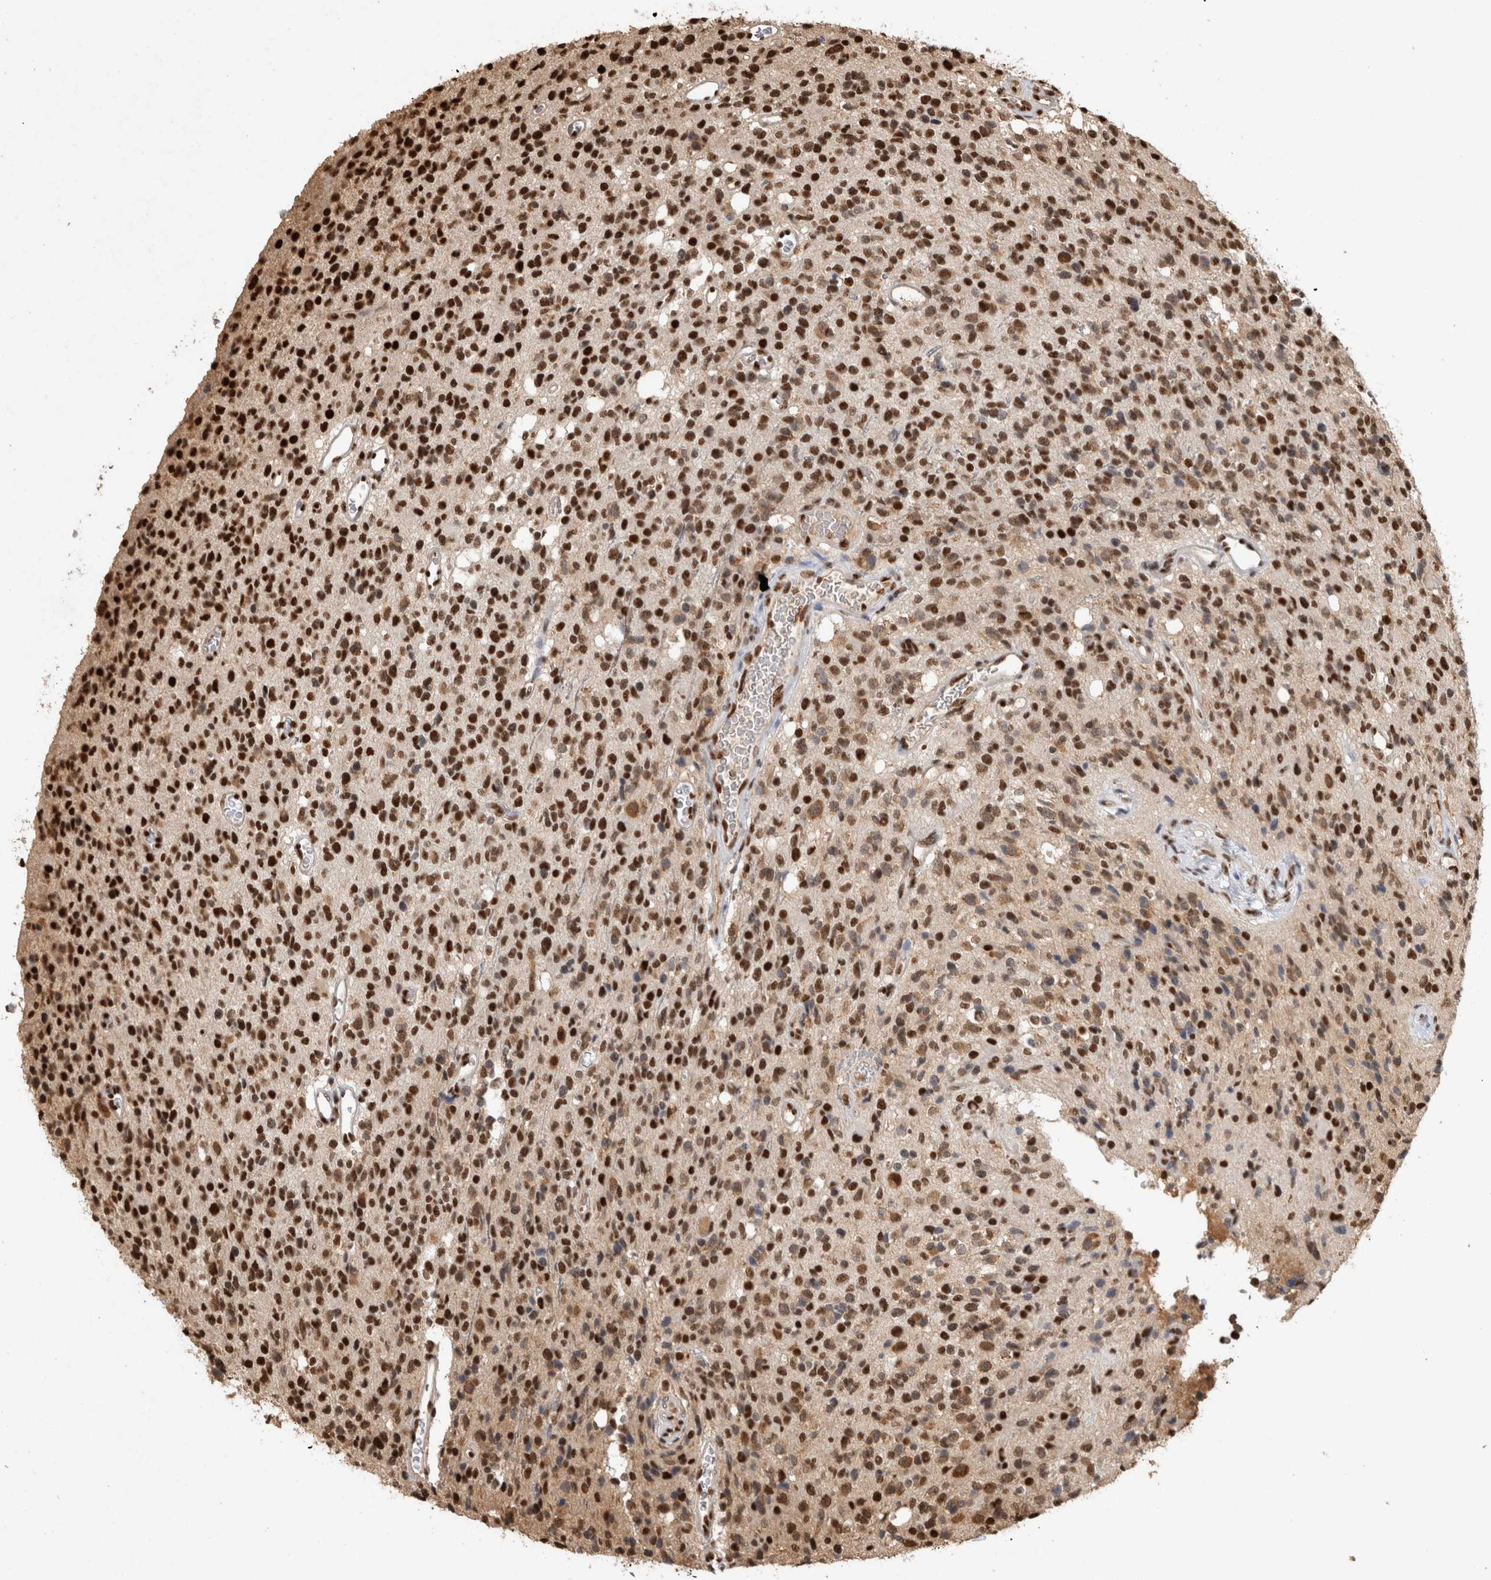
{"staining": {"intensity": "strong", "quantity": ">75%", "location": "nuclear"}, "tissue": "glioma", "cell_type": "Tumor cells", "image_type": "cancer", "snomed": [{"axis": "morphology", "description": "Glioma, malignant, High grade"}, {"axis": "topography", "description": "Brain"}], "caption": "Immunohistochemical staining of malignant high-grade glioma exhibits high levels of strong nuclear staining in approximately >75% of tumor cells.", "gene": "RAD50", "patient": {"sex": "male", "age": 34}}